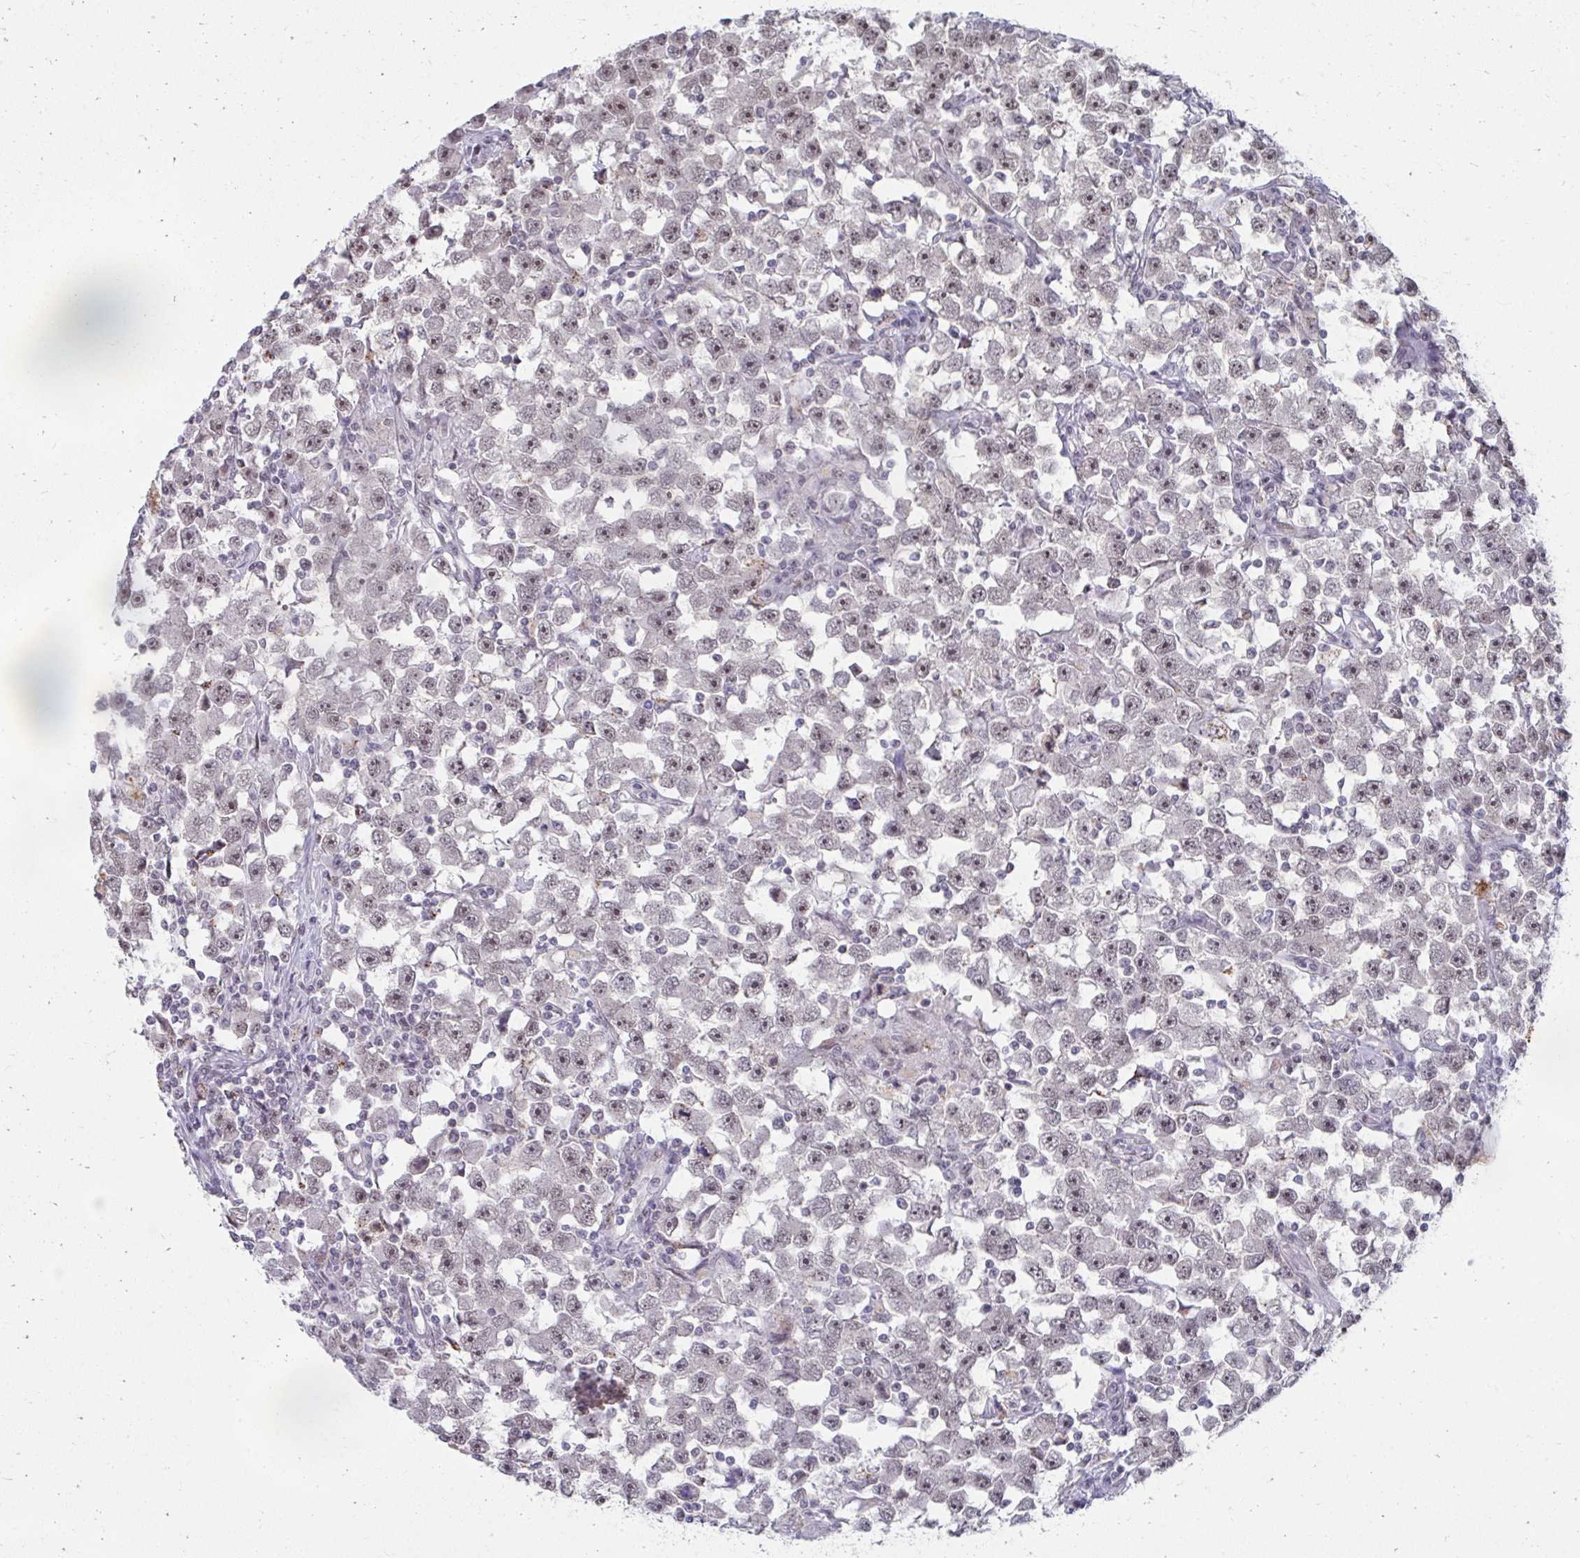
{"staining": {"intensity": "moderate", "quantity": "25%-75%", "location": "nuclear"}, "tissue": "testis cancer", "cell_type": "Tumor cells", "image_type": "cancer", "snomed": [{"axis": "morphology", "description": "Seminoma, NOS"}, {"axis": "topography", "description": "Testis"}], "caption": "A brown stain highlights moderate nuclear expression of a protein in testis cancer (seminoma) tumor cells.", "gene": "HIRA", "patient": {"sex": "male", "age": 33}}